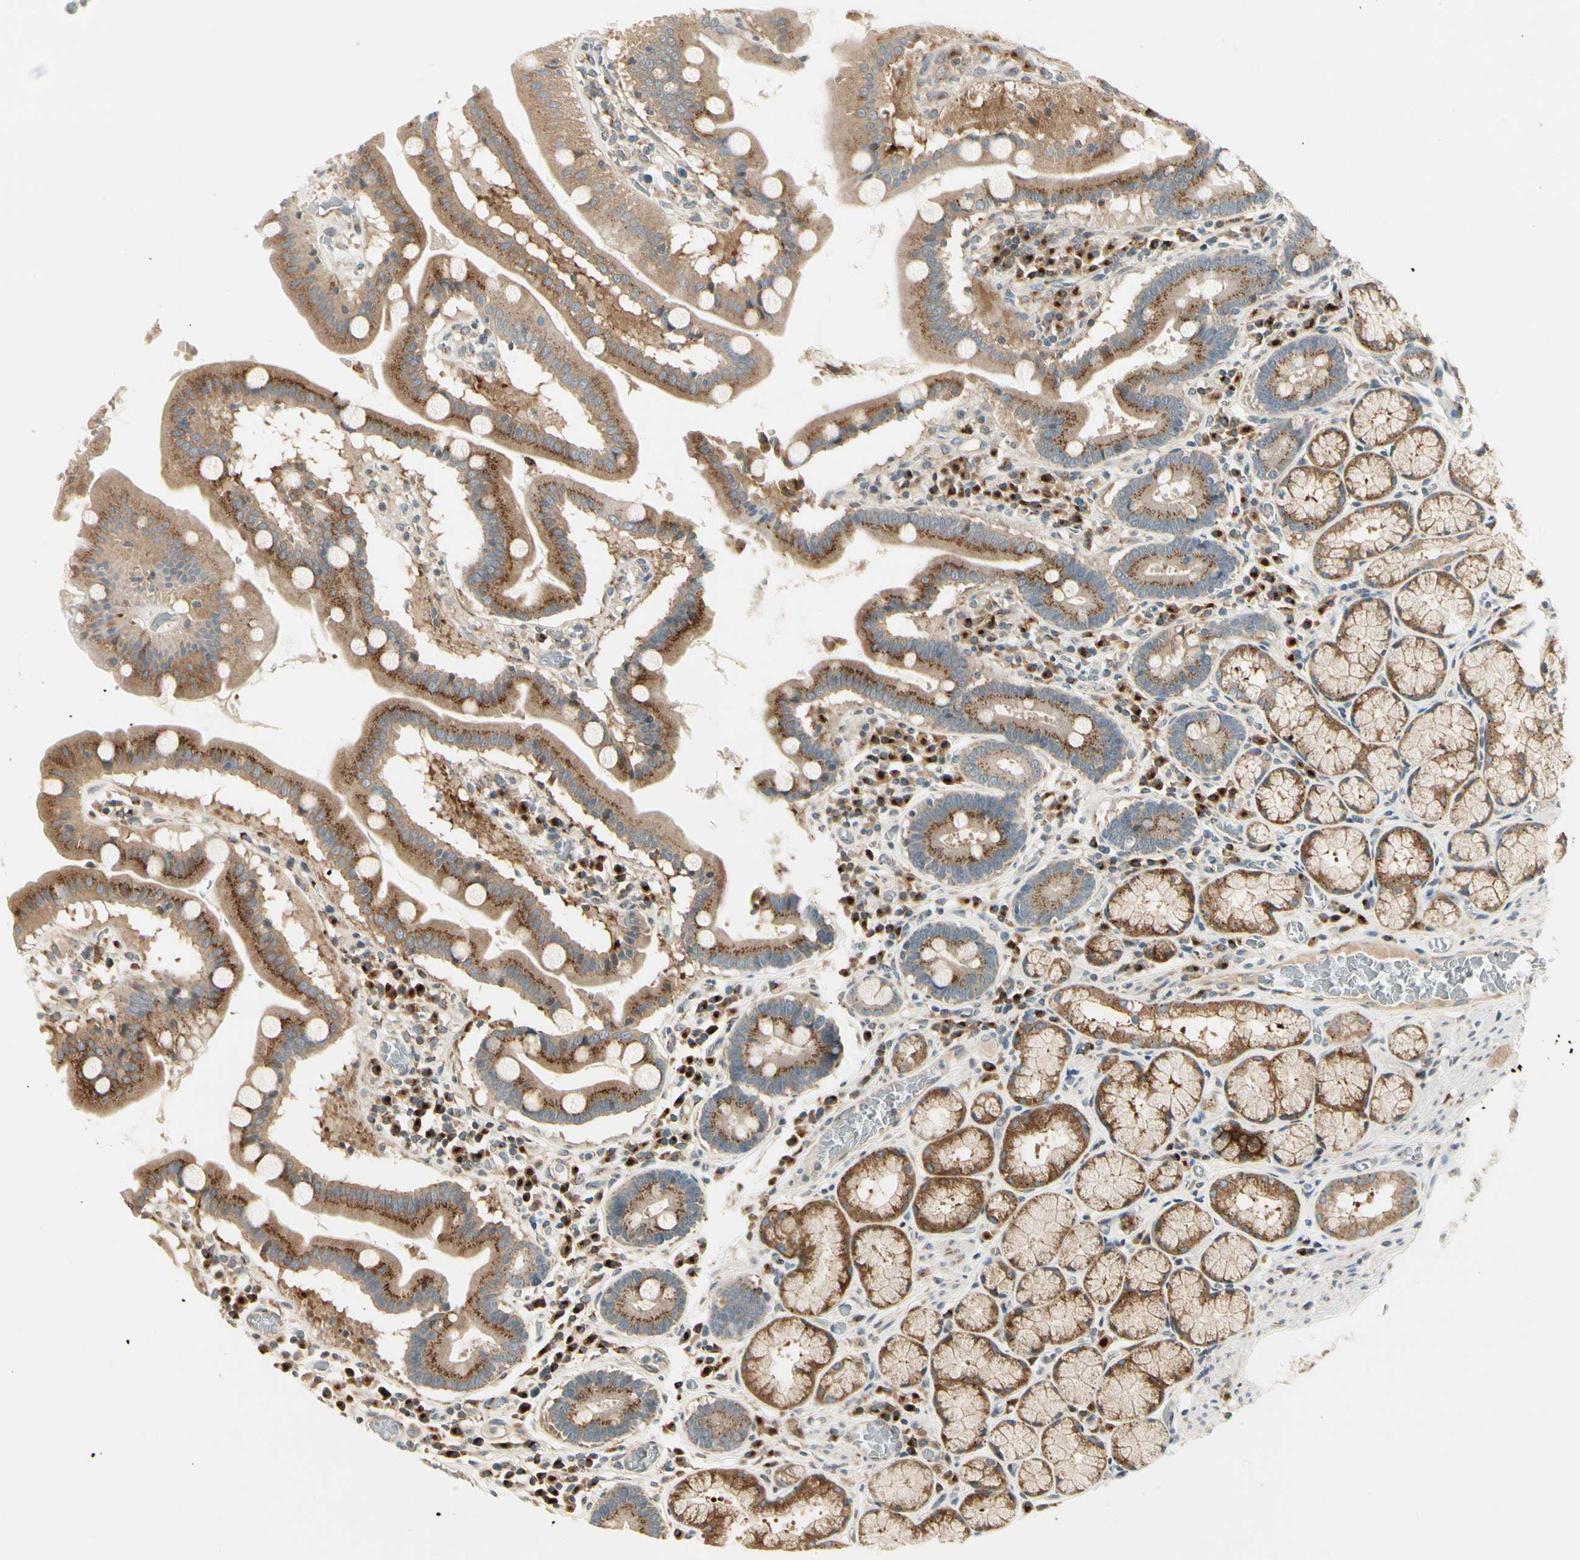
{"staining": {"intensity": "moderate", "quantity": ">75%", "location": "cytoplasmic/membranous"}, "tissue": "stomach", "cell_type": "Glandular cells", "image_type": "normal", "snomed": [{"axis": "morphology", "description": "Normal tissue, NOS"}, {"axis": "topography", "description": "Stomach, lower"}], "caption": "The histopathology image displays a brown stain indicating the presence of a protein in the cytoplasmic/membranous of glandular cells in stomach. The protein of interest is shown in brown color, while the nuclei are stained blue.", "gene": "MANSC1", "patient": {"sex": "male", "age": 56}}